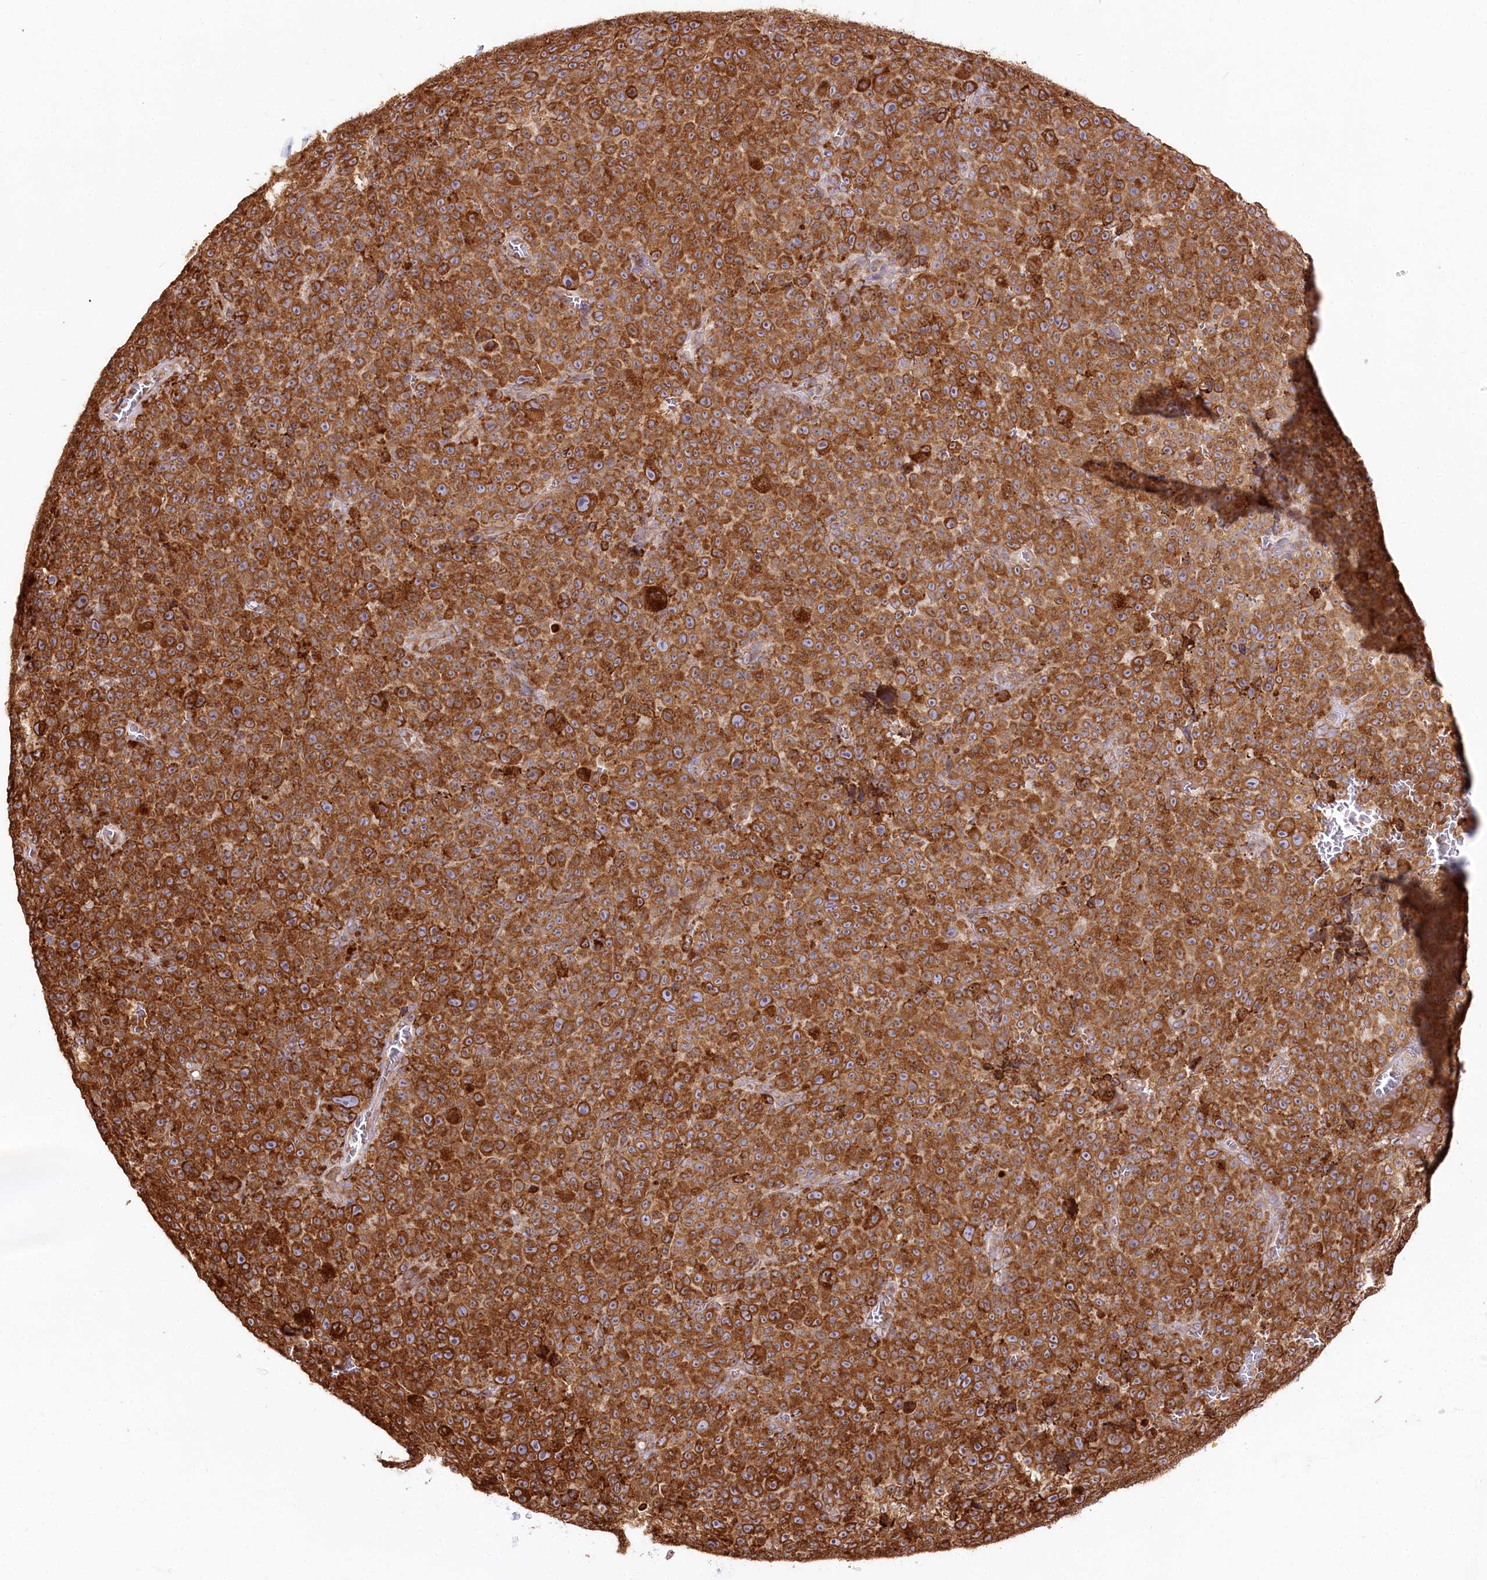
{"staining": {"intensity": "strong", "quantity": ">75%", "location": "cytoplasmic/membranous"}, "tissue": "melanoma", "cell_type": "Tumor cells", "image_type": "cancer", "snomed": [{"axis": "morphology", "description": "Malignant melanoma, NOS"}, {"axis": "topography", "description": "Skin"}], "caption": "Brown immunohistochemical staining in human melanoma exhibits strong cytoplasmic/membranous expression in about >75% of tumor cells.", "gene": "CNPY2", "patient": {"sex": "female", "age": 82}}